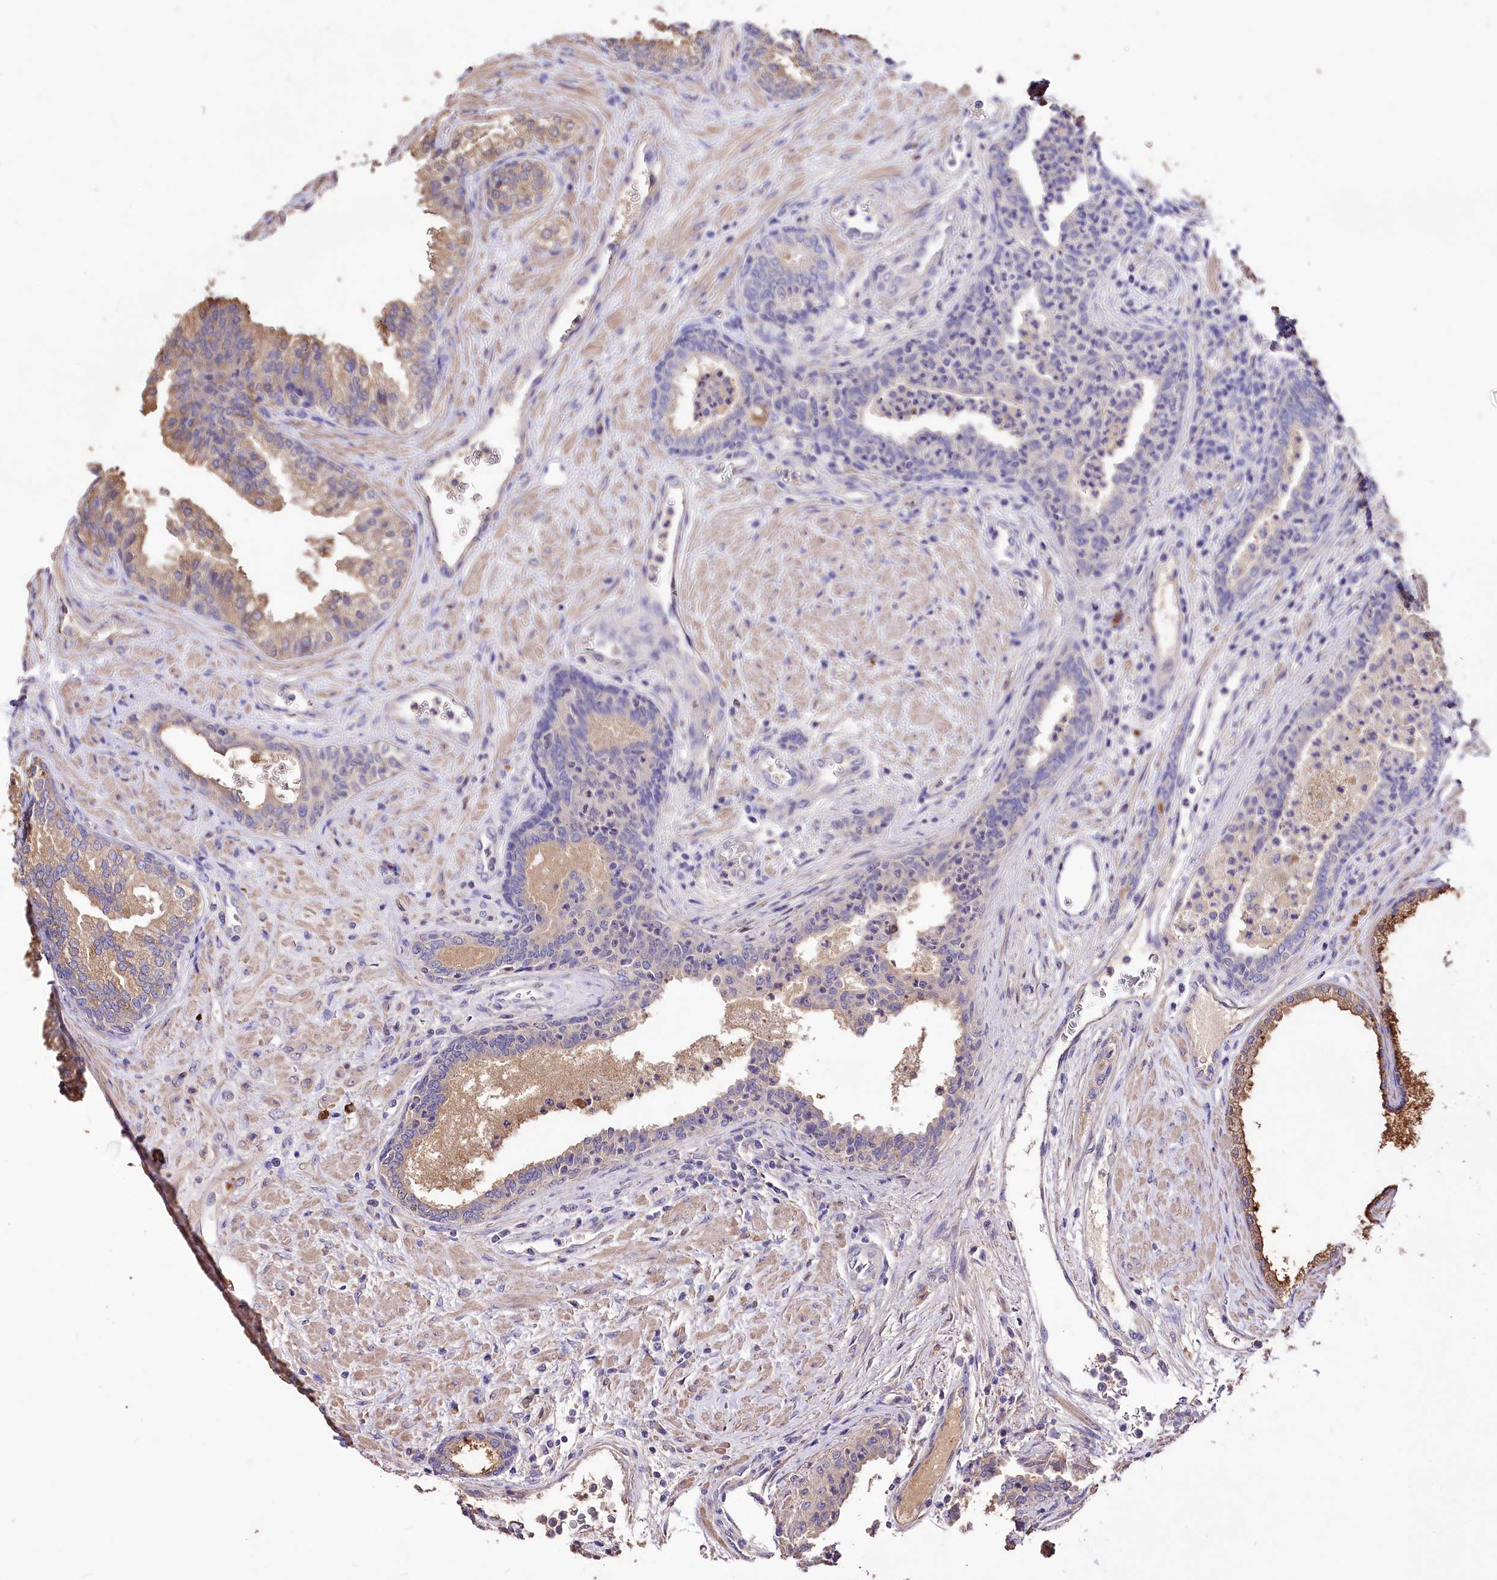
{"staining": {"intensity": "moderate", "quantity": ">75%", "location": "cytoplasmic/membranous"}, "tissue": "prostate", "cell_type": "Glandular cells", "image_type": "normal", "snomed": [{"axis": "morphology", "description": "Normal tissue, NOS"}, {"axis": "topography", "description": "Prostate"}], "caption": "This histopathology image exhibits immunohistochemistry staining of benign prostate, with medium moderate cytoplasmic/membranous expression in approximately >75% of glandular cells.", "gene": "PCYOX1L", "patient": {"sex": "male", "age": 76}}